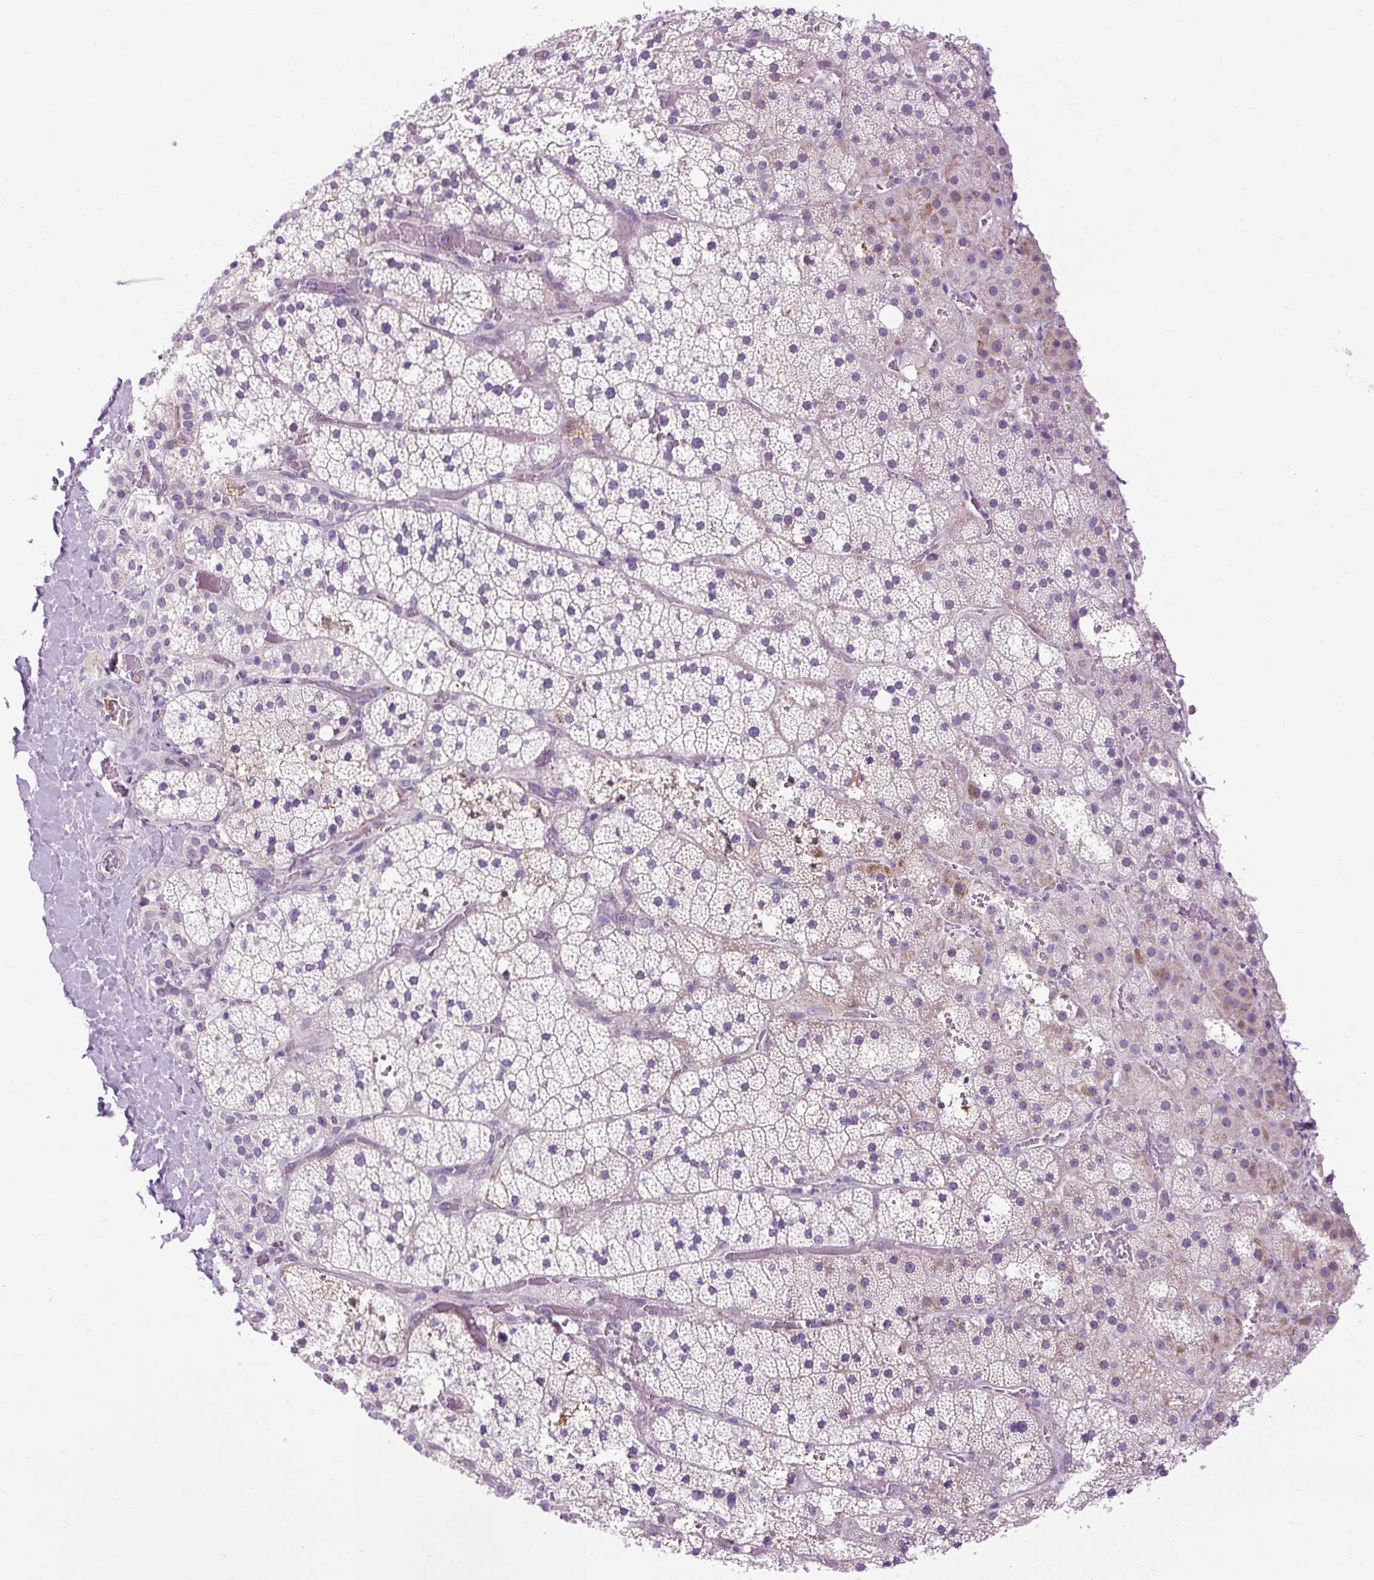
{"staining": {"intensity": "weak", "quantity": "<25%", "location": "cytoplasmic/membranous"}, "tissue": "adrenal gland", "cell_type": "Glandular cells", "image_type": "normal", "snomed": [{"axis": "morphology", "description": "Normal tissue, NOS"}, {"axis": "topography", "description": "Adrenal gland"}], "caption": "High power microscopy image of an immunohistochemistry photomicrograph of unremarkable adrenal gland, revealing no significant expression in glandular cells. (Brightfield microscopy of DAB (3,3'-diaminobenzidine) immunohistochemistry (IHC) at high magnification).", "gene": "ARRDC2", "patient": {"sex": "male", "age": 53}}